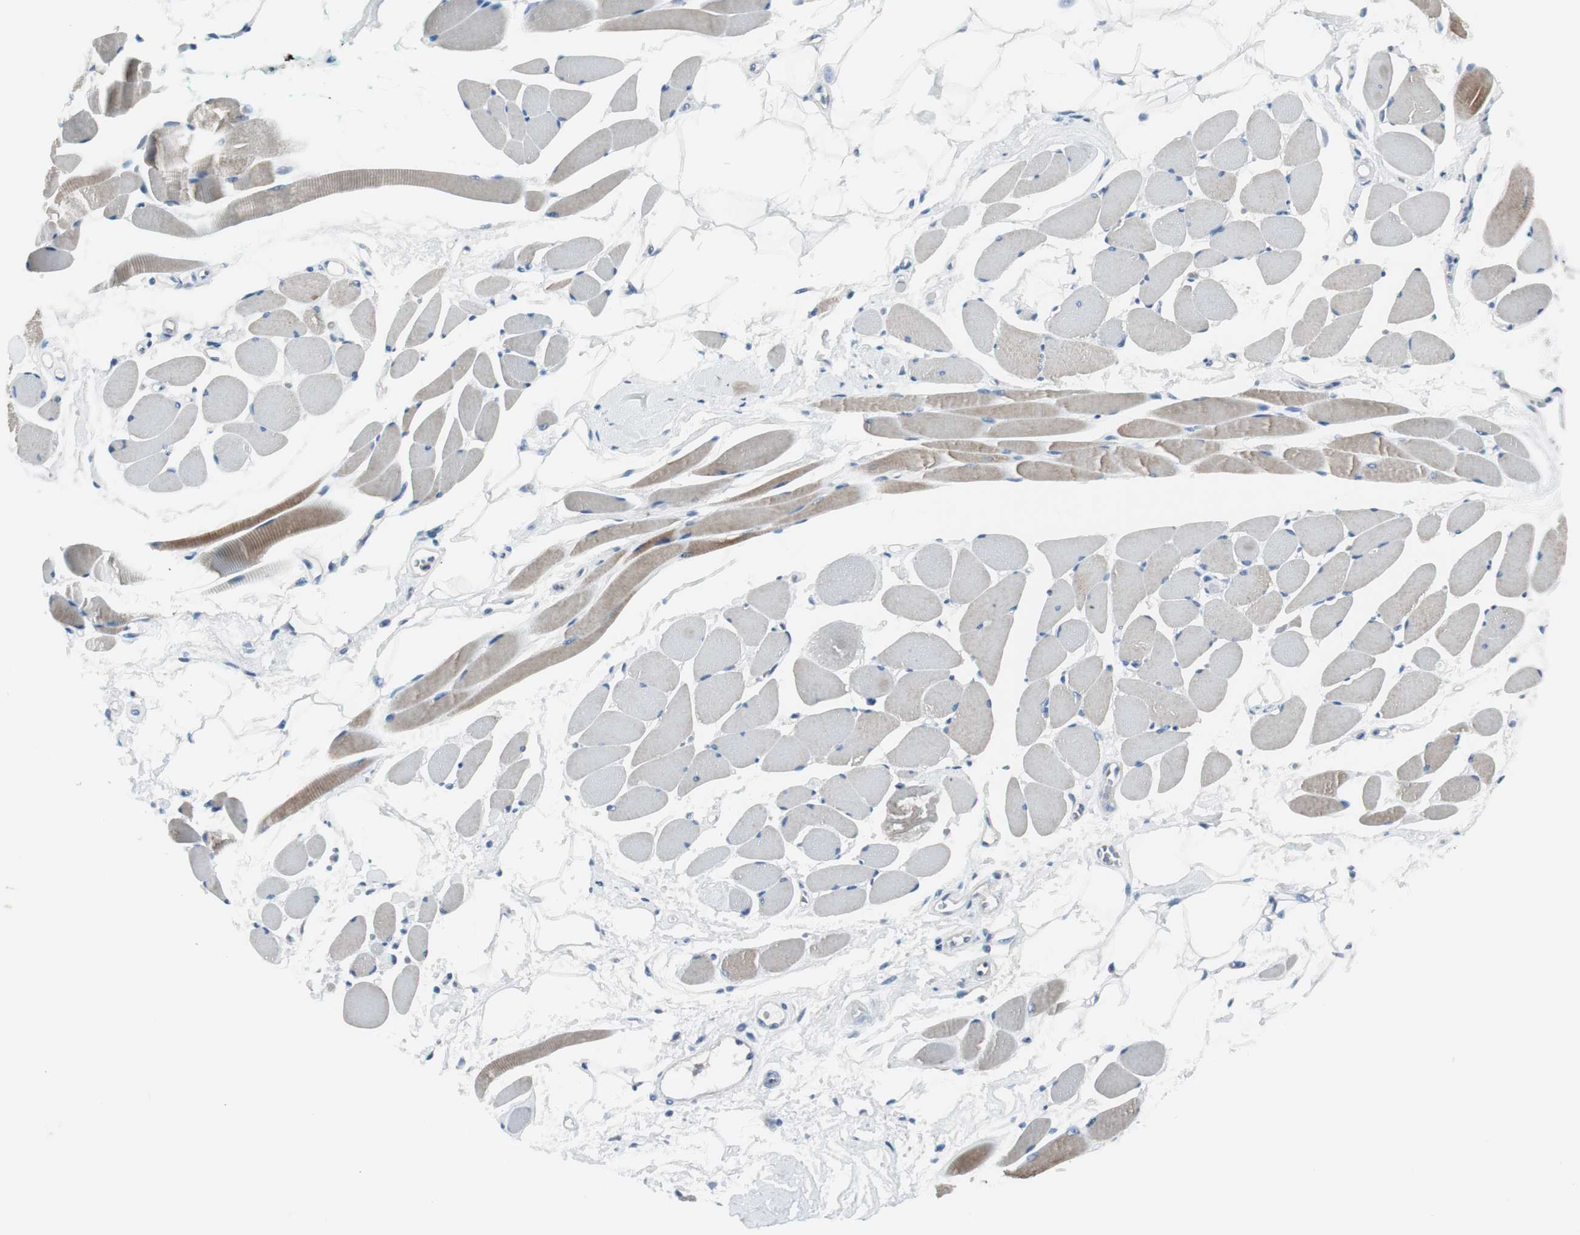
{"staining": {"intensity": "weak", "quantity": ">75%", "location": "cytoplasmic/membranous"}, "tissue": "skeletal muscle", "cell_type": "Myocytes", "image_type": "normal", "snomed": [{"axis": "morphology", "description": "Normal tissue, NOS"}, {"axis": "topography", "description": "Skeletal muscle"}, {"axis": "topography", "description": "Peripheral nerve tissue"}], "caption": "Benign skeletal muscle reveals weak cytoplasmic/membranous staining in approximately >75% of myocytes Using DAB (3,3'-diaminobenzidine) (brown) and hematoxylin (blue) stains, captured at high magnification using brightfield microscopy..", "gene": "DLG4", "patient": {"sex": "female", "age": 84}}